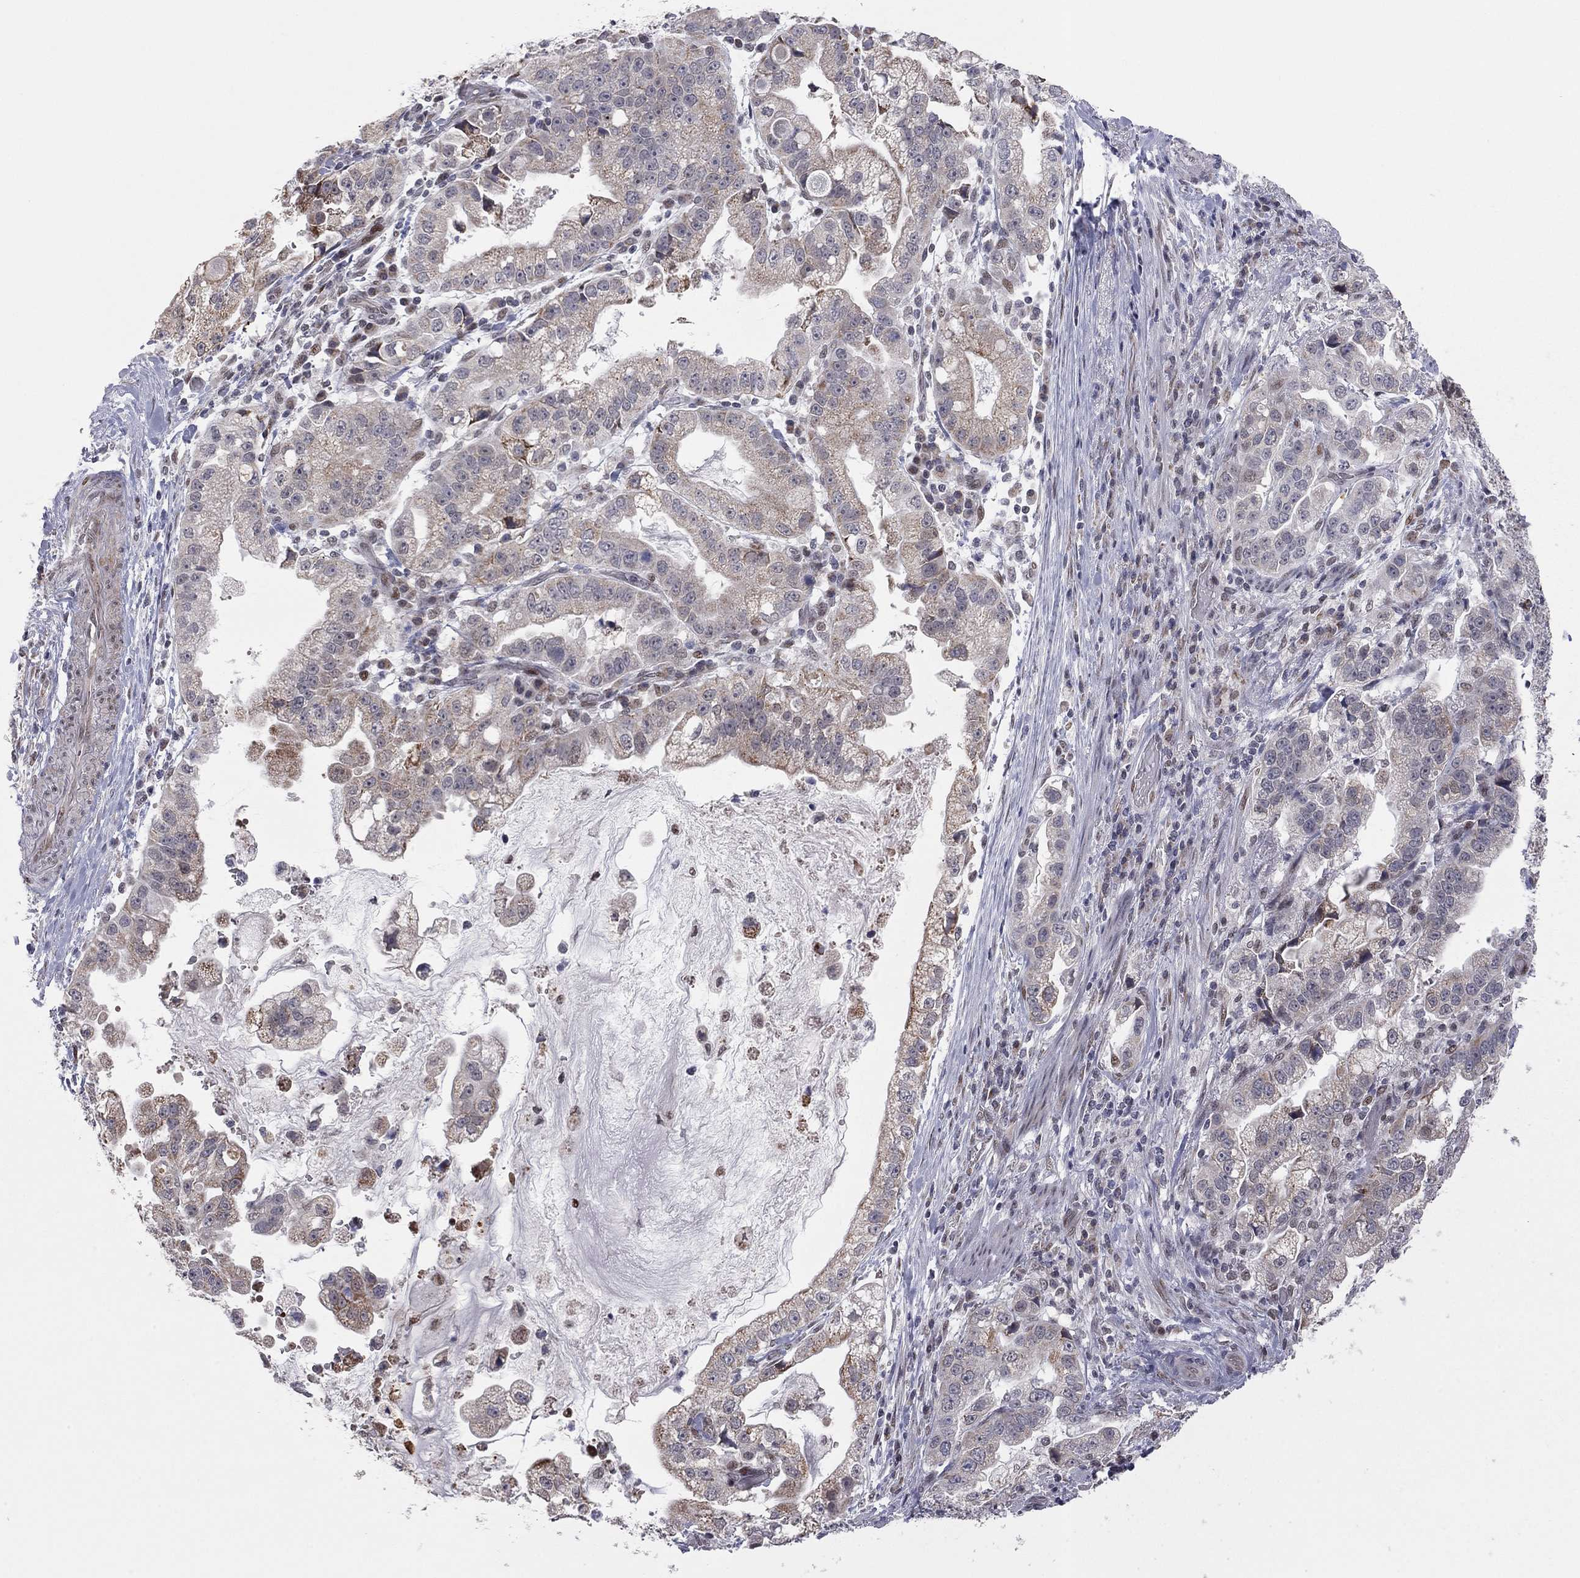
{"staining": {"intensity": "moderate", "quantity": "<25%", "location": "cytoplasmic/membranous"}, "tissue": "stomach cancer", "cell_type": "Tumor cells", "image_type": "cancer", "snomed": [{"axis": "morphology", "description": "Adenocarcinoma, NOS"}, {"axis": "topography", "description": "Stomach"}], "caption": "IHC image of neoplastic tissue: stomach cancer stained using immunohistochemistry demonstrates low levels of moderate protein expression localized specifically in the cytoplasmic/membranous of tumor cells, appearing as a cytoplasmic/membranous brown color.", "gene": "MC3R", "patient": {"sex": "male", "age": 59}}